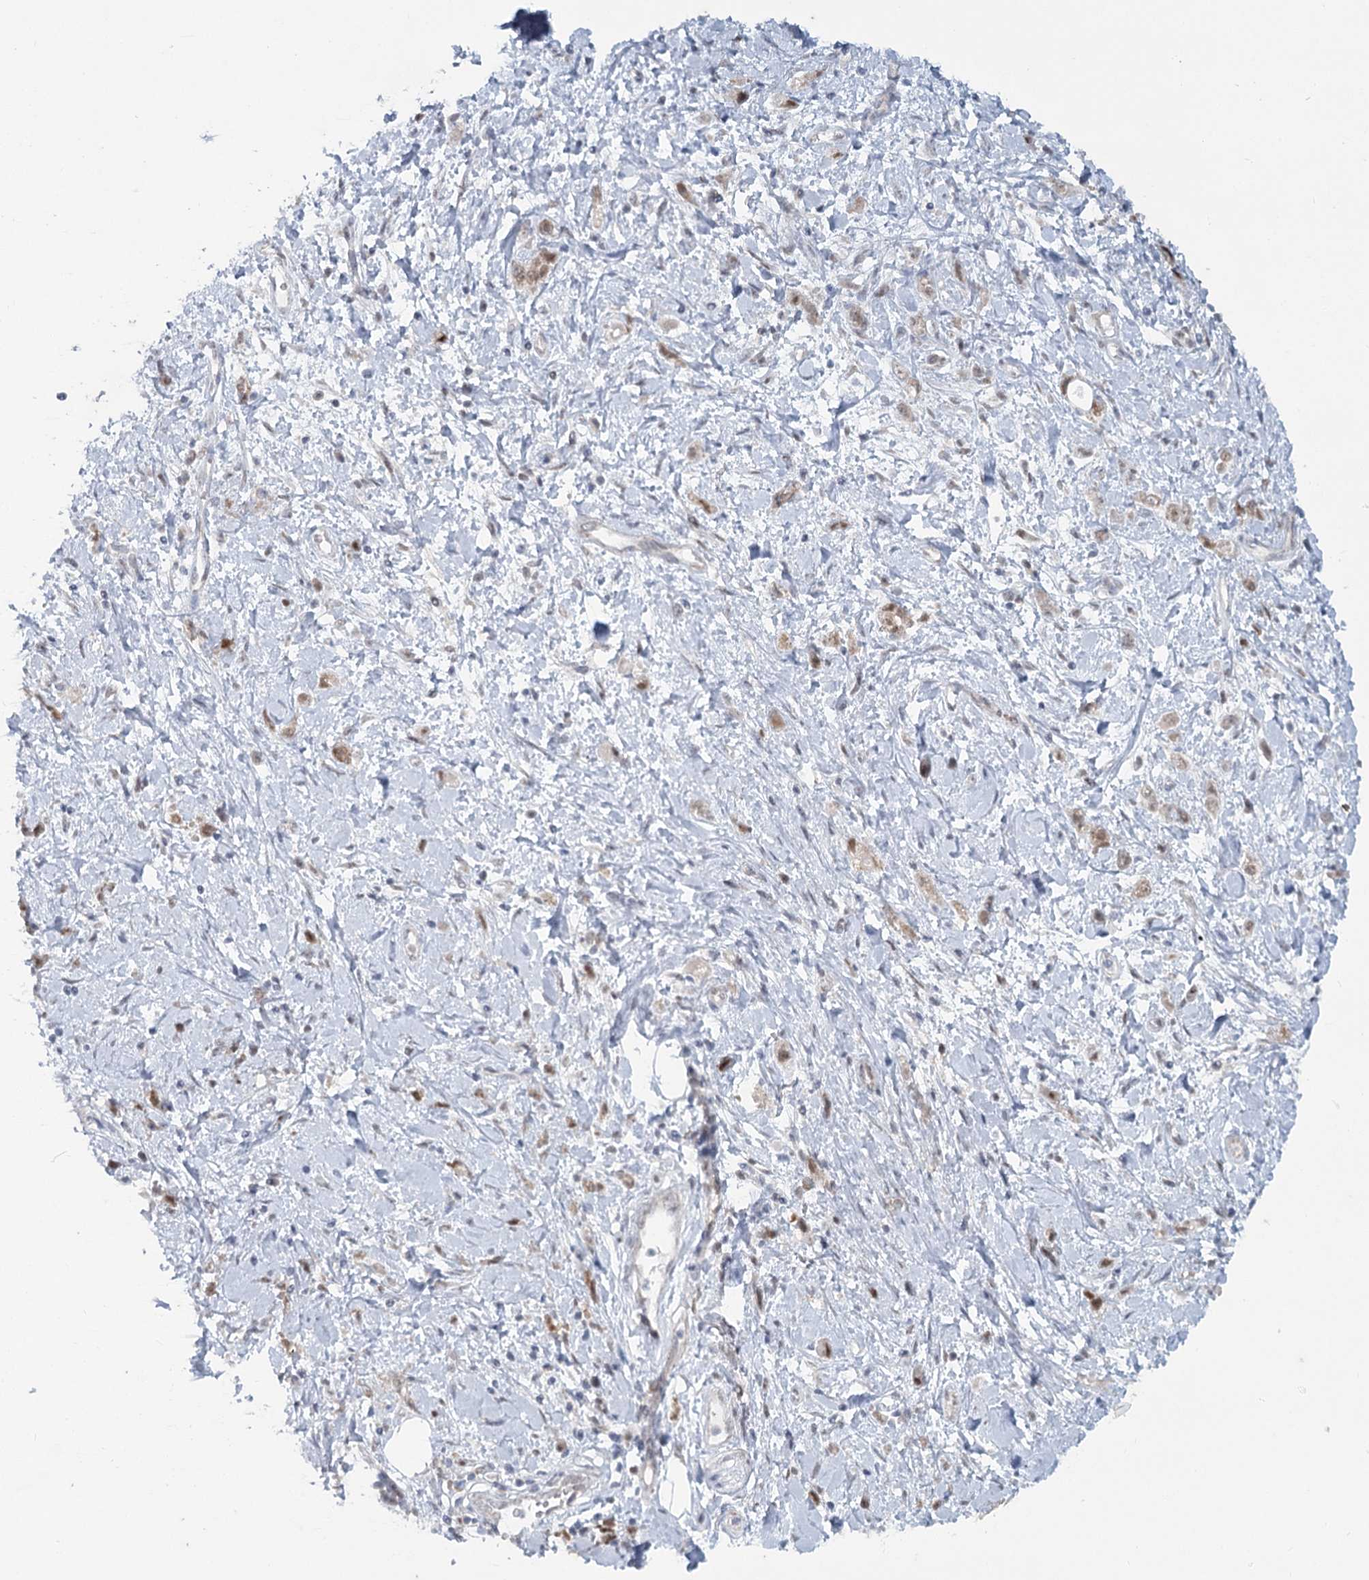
{"staining": {"intensity": "weak", "quantity": ">75%", "location": "nuclear"}, "tissue": "stomach cancer", "cell_type": "Tumor cells", "image_type": "cancer", "snomed": [{"axis": "morphology", "description": "Adenocarcinoma, NOS"}, {"axis": "topography", "description": "Stomach"}], "caption": "IHC (DAB) staining of human stomach cancer reveals weak nuclear protein positivity in approximately >75% of tumor cells. Using DAB (brown) and hematoxylin (blue) stains, captured at high magnification using brightfield microscopy.", "gene": "MTG1", "patient": {"sex": "female", "age": 76}}